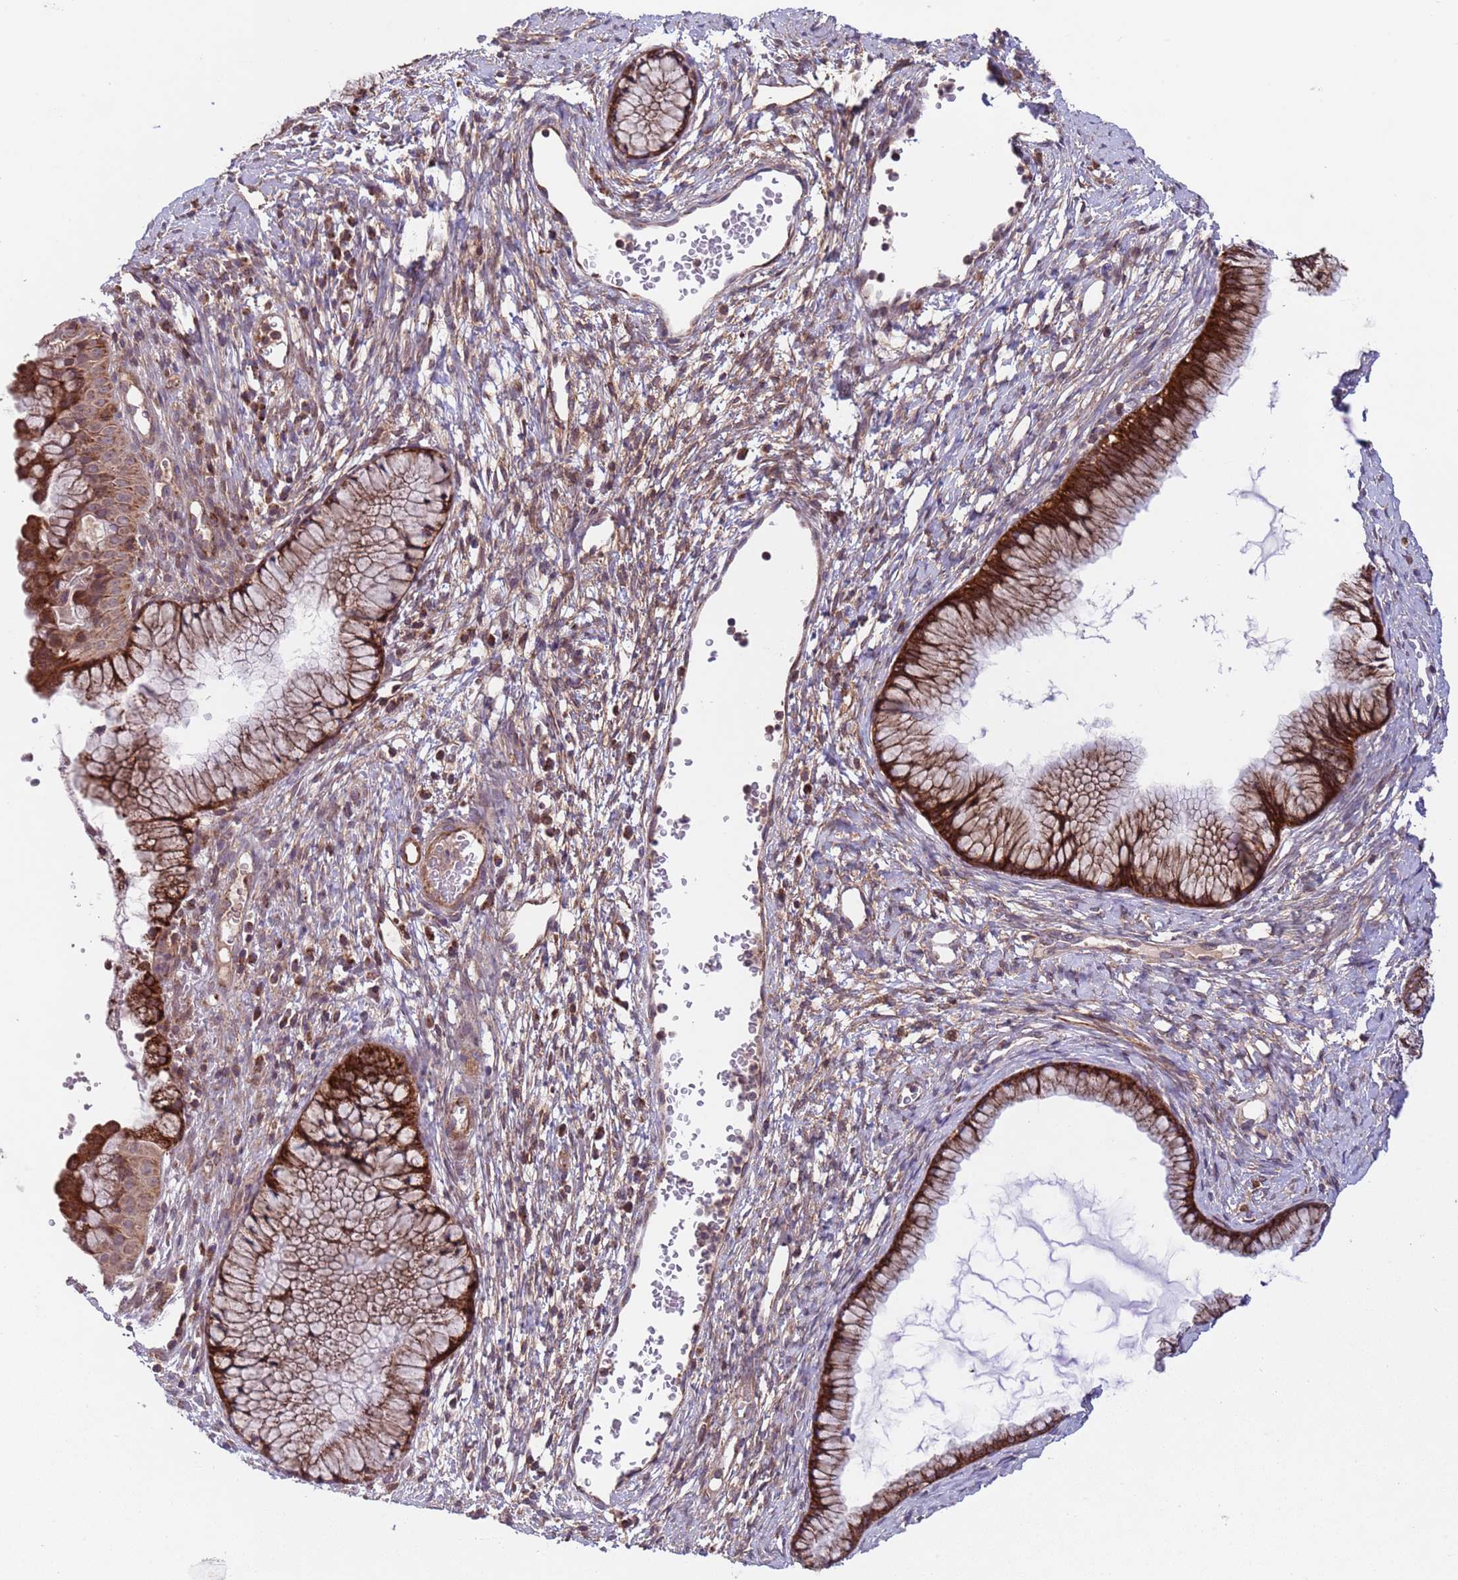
{"staining": {"intensity": "strong", "quantity": ">75%", "location": "cytoplasmic/membranous"}, "tissue": "cervix", "cell_type": "Glandular cells", "image_type": "normal", "snomed": [{"axis": "morphology", "description": "Normal tissue, NOS"}, {"axis": "topography", "description": "Cervix"}], "caption": "The image shows immunohistochemical staining of normal cervix. There is strong cytoplasmic/membranous staining is present in approximately >75% of glandular cells.", "gene": "ACAD8", "patient": {"sex": "female", "age": 42}}